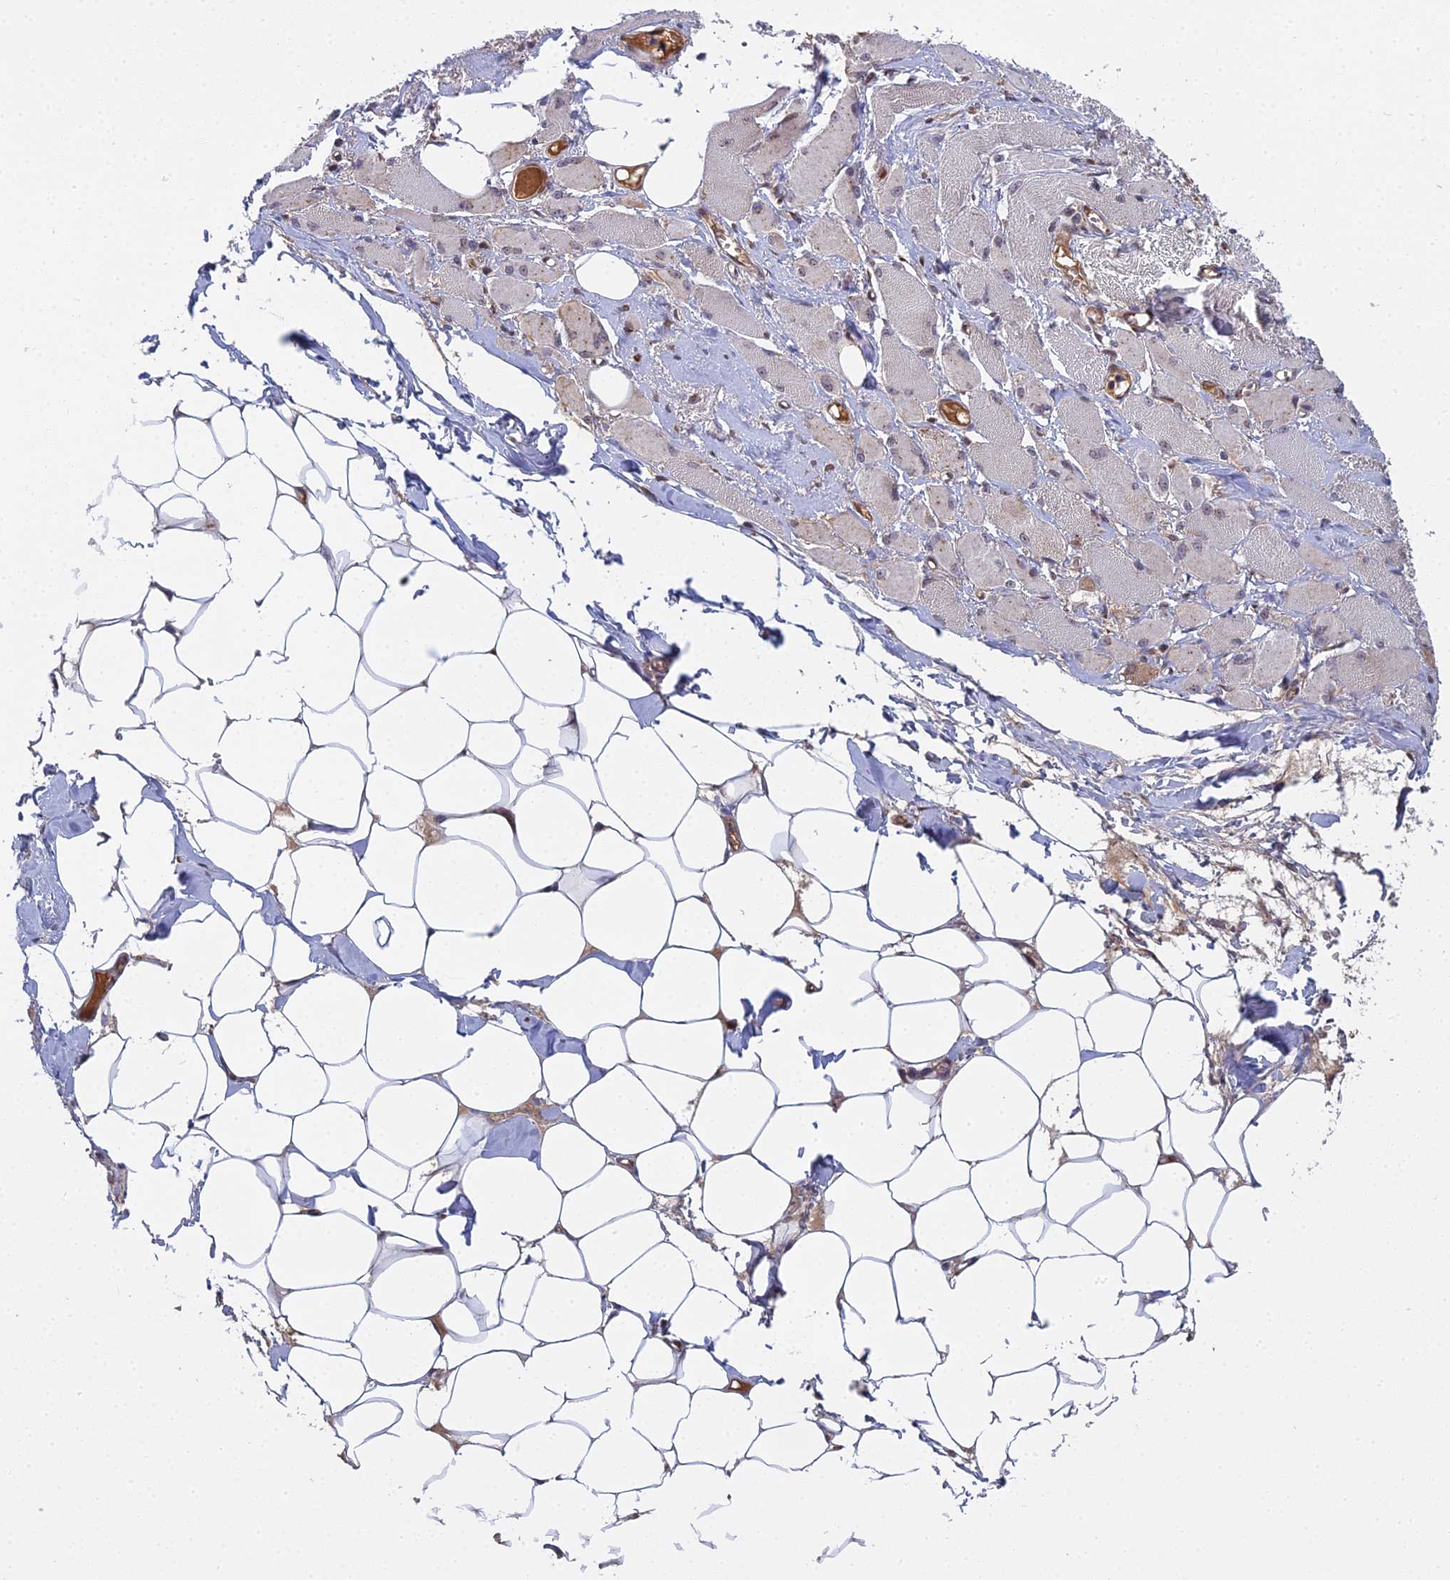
{"staining": {"intensity": "moderate", "quantity": "<25%", "location": "cytoplasmic/membranous"}, "tissue": "skeletal muscle", "cell_type": "Myocytes", "image_type": "normal", "snomed": [{"axis": "morphology", "description": "Normal tissue, NOS"}, {"axis": "morphology", "description": "Basal cell carcinoma"}, {"axis": "topography", "description": "Skeletal muscle"}], "caption": "Immunohistochemistry (IHC) image of benign skeletal muscle stained for a protein (brown), which shows low levels of moderate cytoplasmic/membranous staining in about <25% of myocytes.", "gene": "MEOX1", "patient": {"sex": "female", "age": 64}}